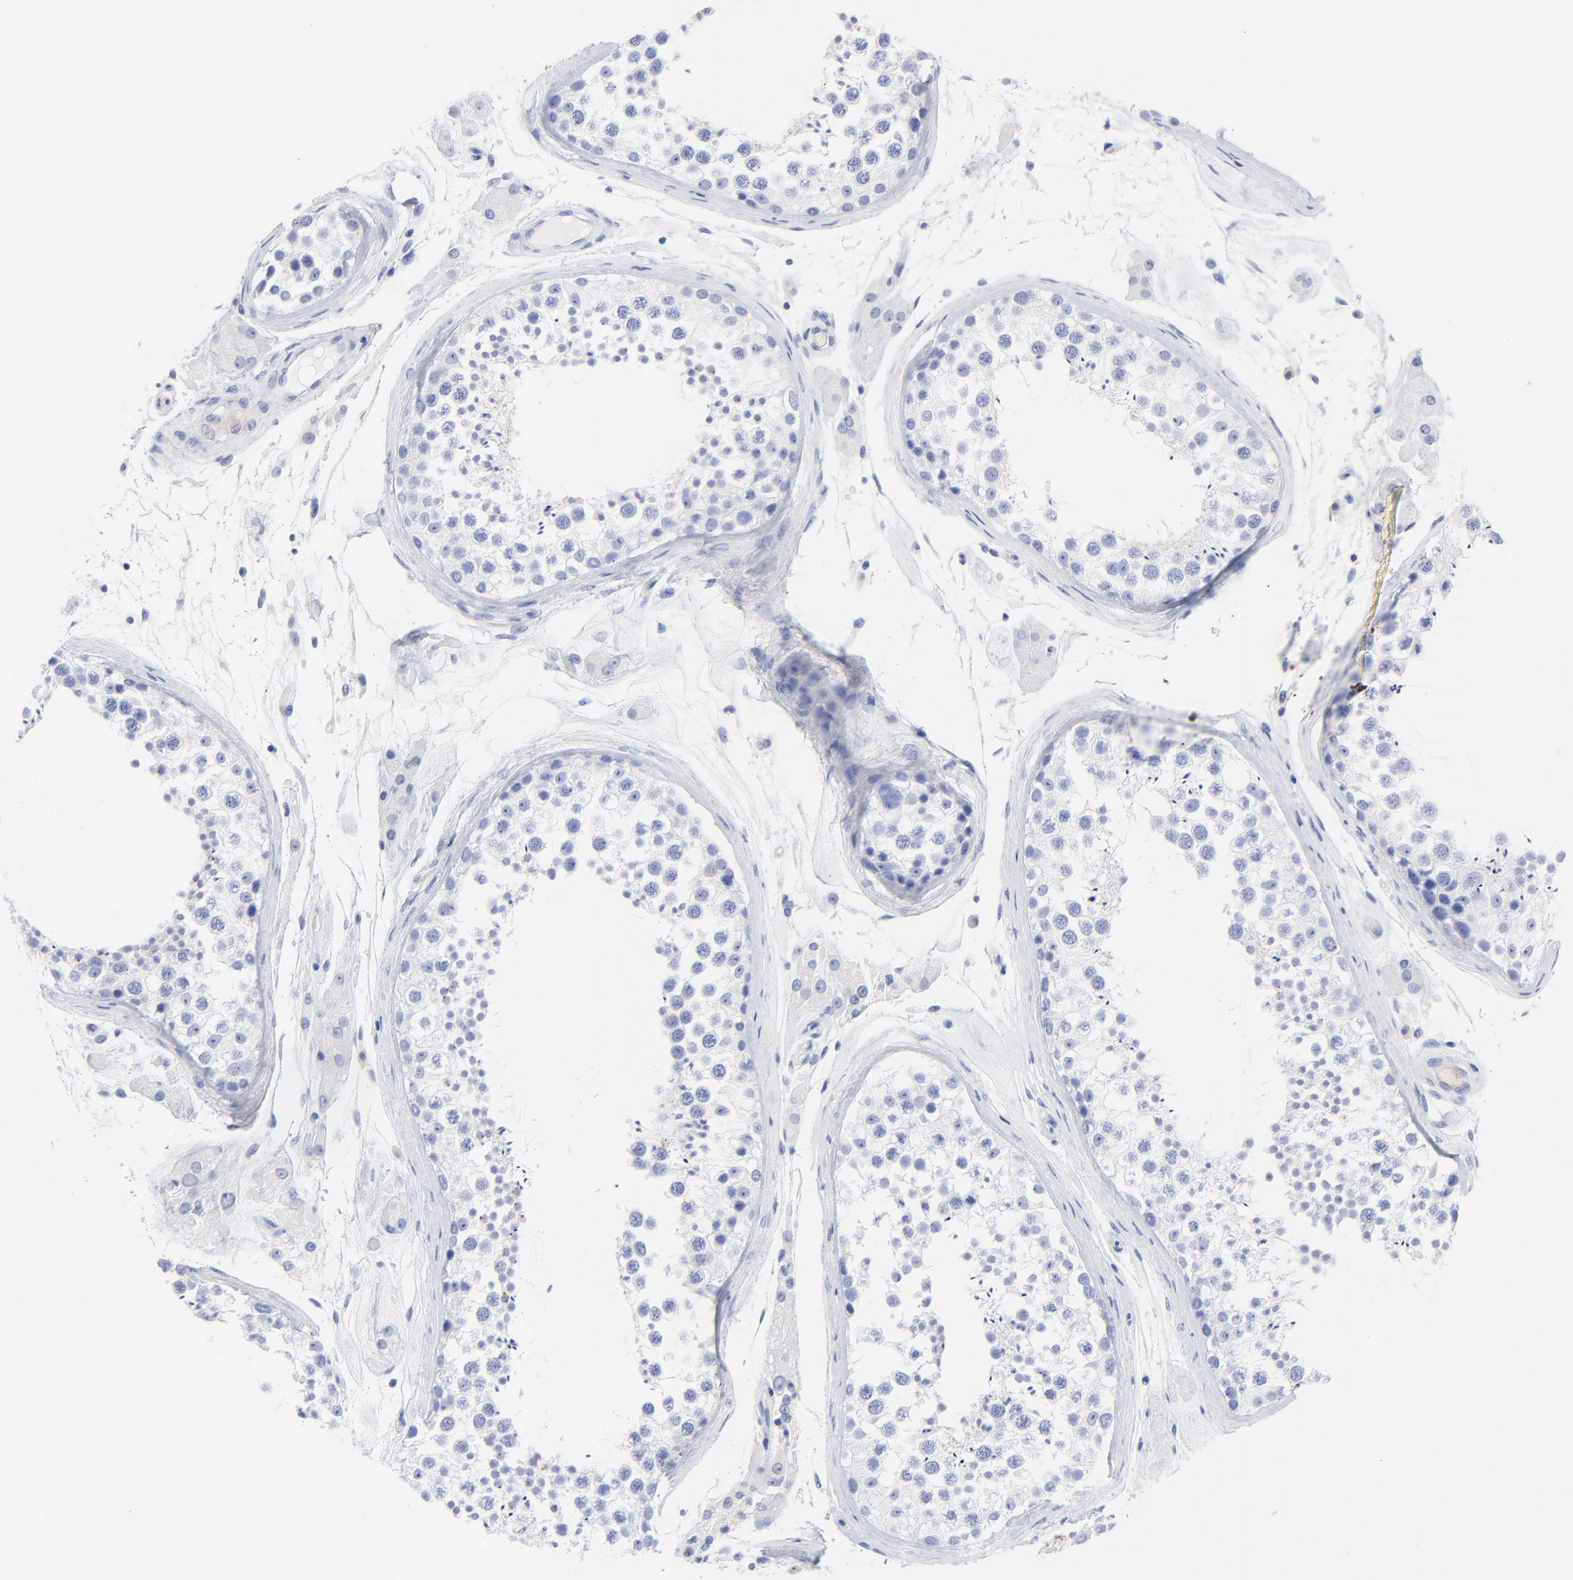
{"staining": {"intensity": "negative", "quantity": "none", "location": "none"}, "tissue": "testis", "cell_type": "Cells in seminiferous ducts", "image_type": "normal", "snomed": [{"axis": "morphology", "description": "Normal tissue, NOS"}, {"axis": "topography", "description": "Testis"}], "caption": "Immunohistochemistry (IHC) micrograph of benign testis: human testis stained with DAB displays no significant protein positivity in cells in seminiferous ducts.", "gene": "ACY1", "patient": {"sex": "male", "age": 46}}